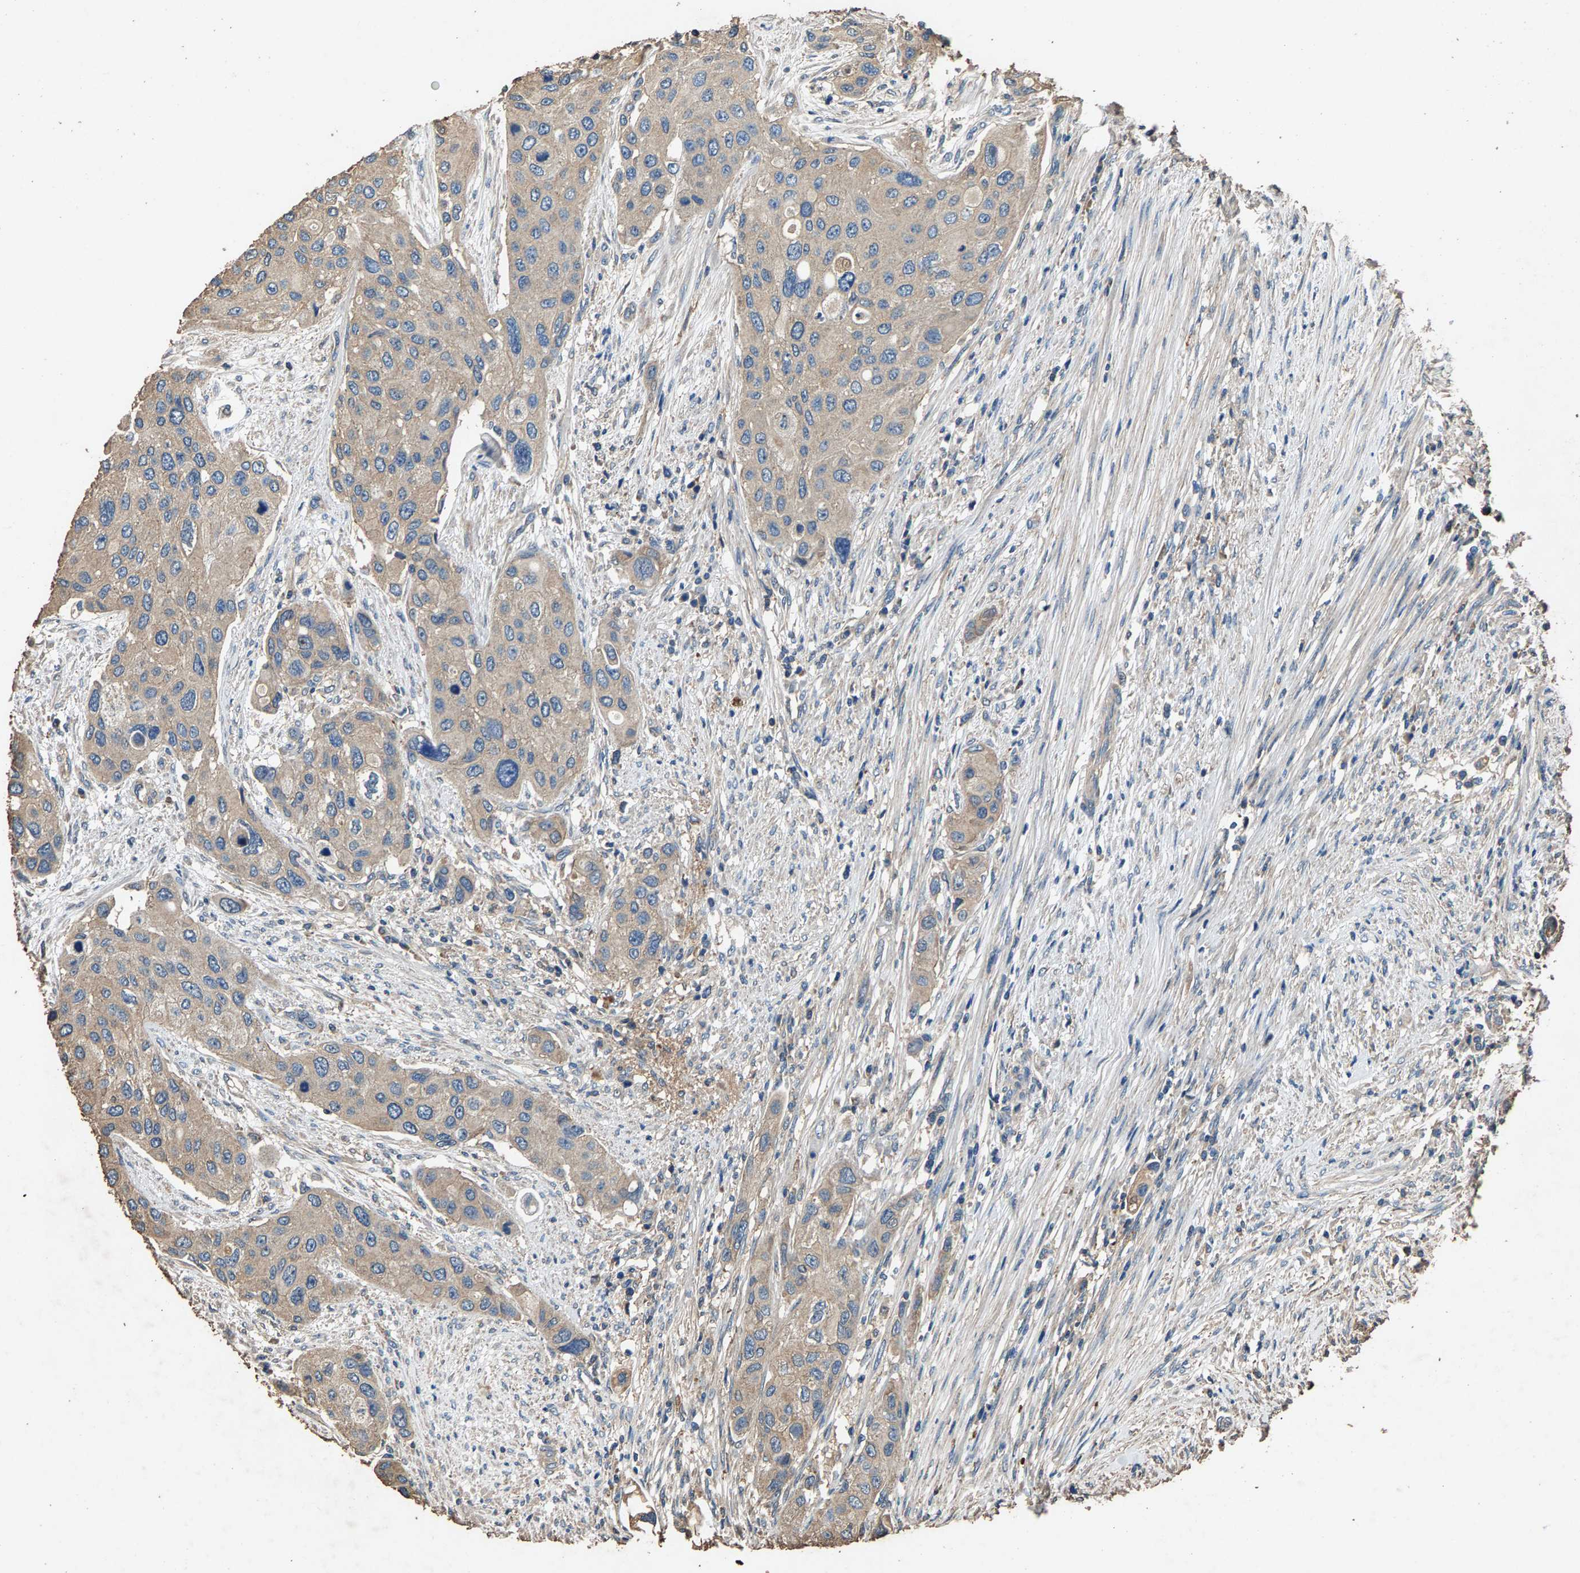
{"staining": {"intensity": "weak", "quantity": "25%-75%", "location": "cytoplasmic/membranous"}, "tissue": "urothelial cancer", "cell_type": "Tumor cells", "image_type": "cancer", "snomed": [{"axis": "morphology", "description": "Urothelial carcinoma, High grade"}, {"axis": "topography", "description": "Urinary bladder"}], "caption": "Protein expression analysis of high-grade urothelial carcinoma reveals weak cytoplasmic/membranous positivity in about 25%-75% of tumor cells. The staining was performed using DAB, with brown indicating positive protein expression. Nuclei are stained blue with hematoxylin.", "gene": "MRPL27", "patient": {"sex": "female", "age": 56}}